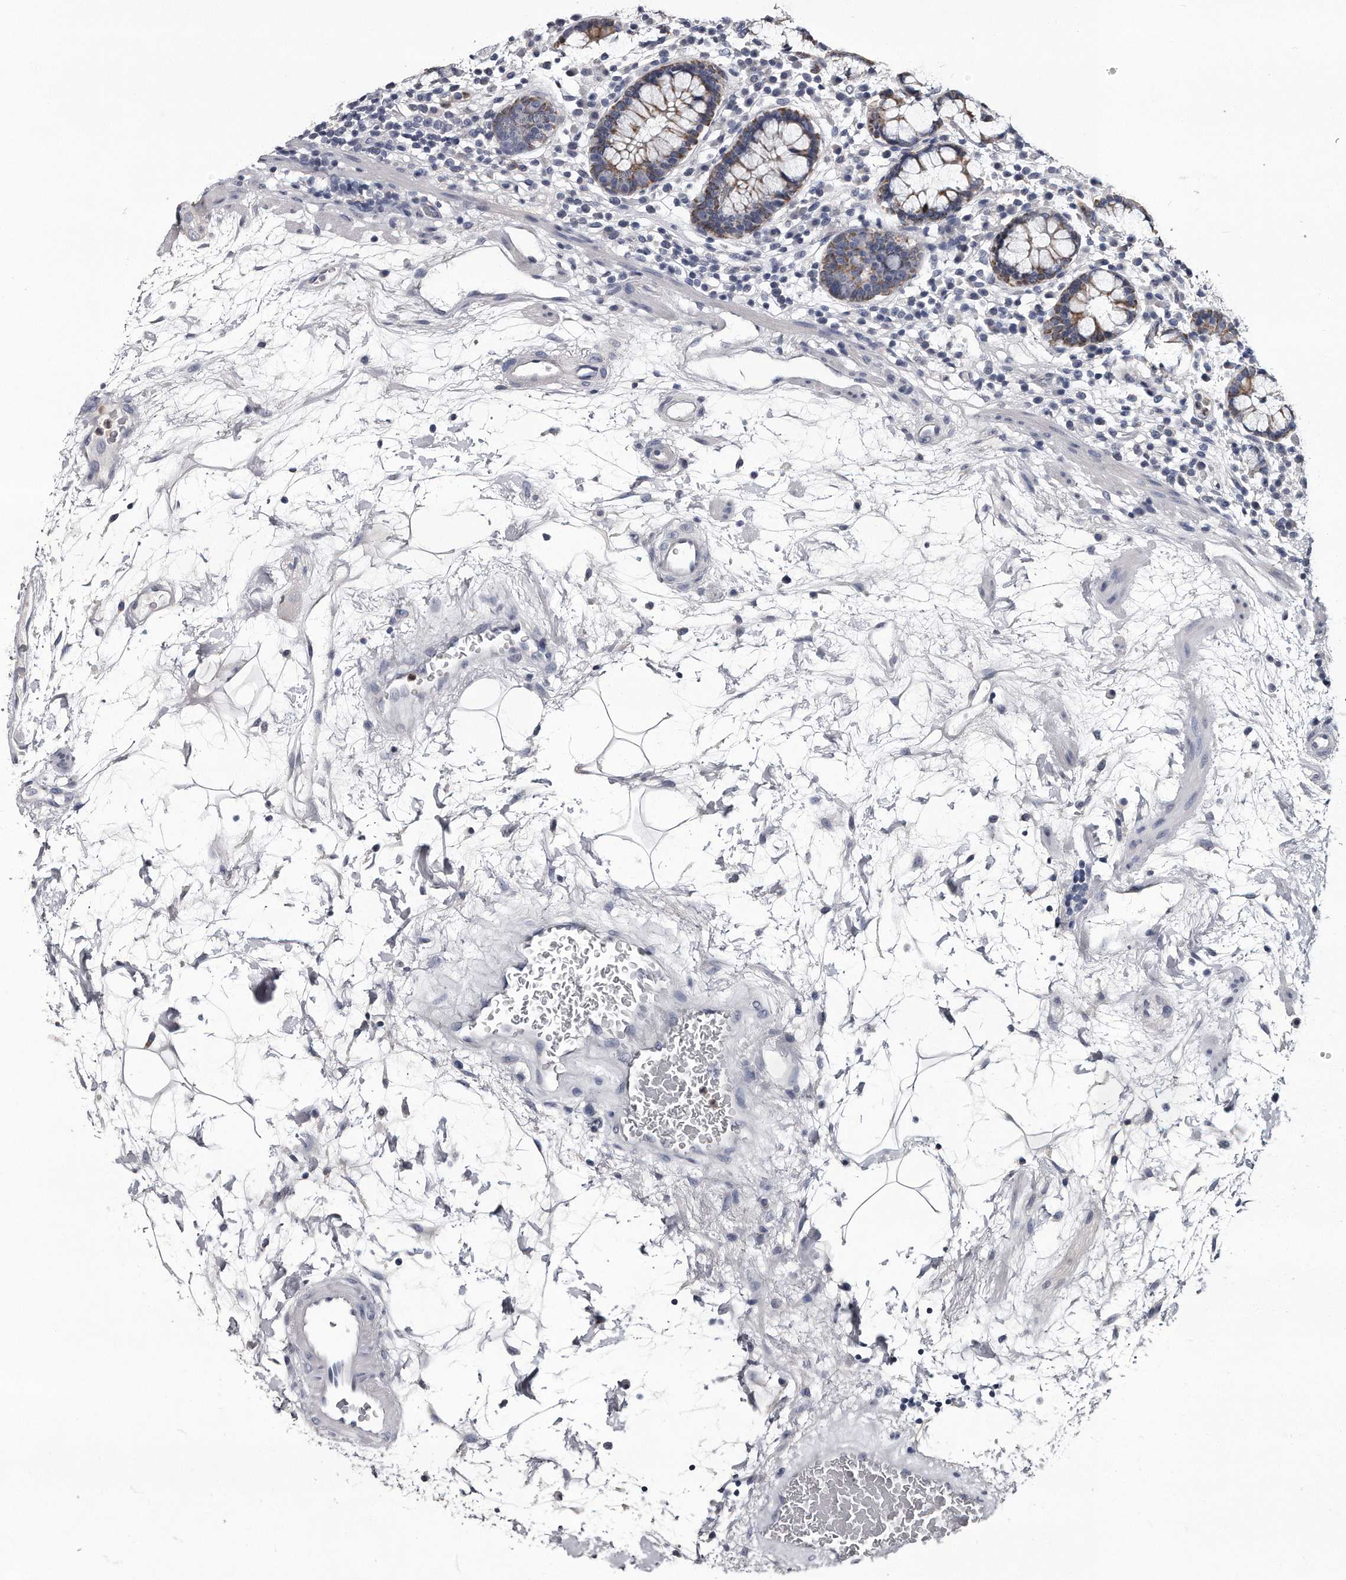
{"staining": {"intensity": "negative", "quantity": "none", "location": "none"}, "tissue": "colon", "cell_type": "Endothelial cells", "image_type": "normal", "snomed": [{"axis": "morphology", "description": "Normal tissue, NOS"}, {"axis": "topography", "description": "Colon"}], "caption": "A histopathology image of human colon is negative for staining in endothelial cells. The staining was performed using DAB (3,3'-diaminobenzidine) to visualize the protein expression in brown, while the nuclei were stained in blue with hematoxylin (Magnification: 20x).", "gene": "GAPVD1", "patient": {"sex": "female", "age": 79}}